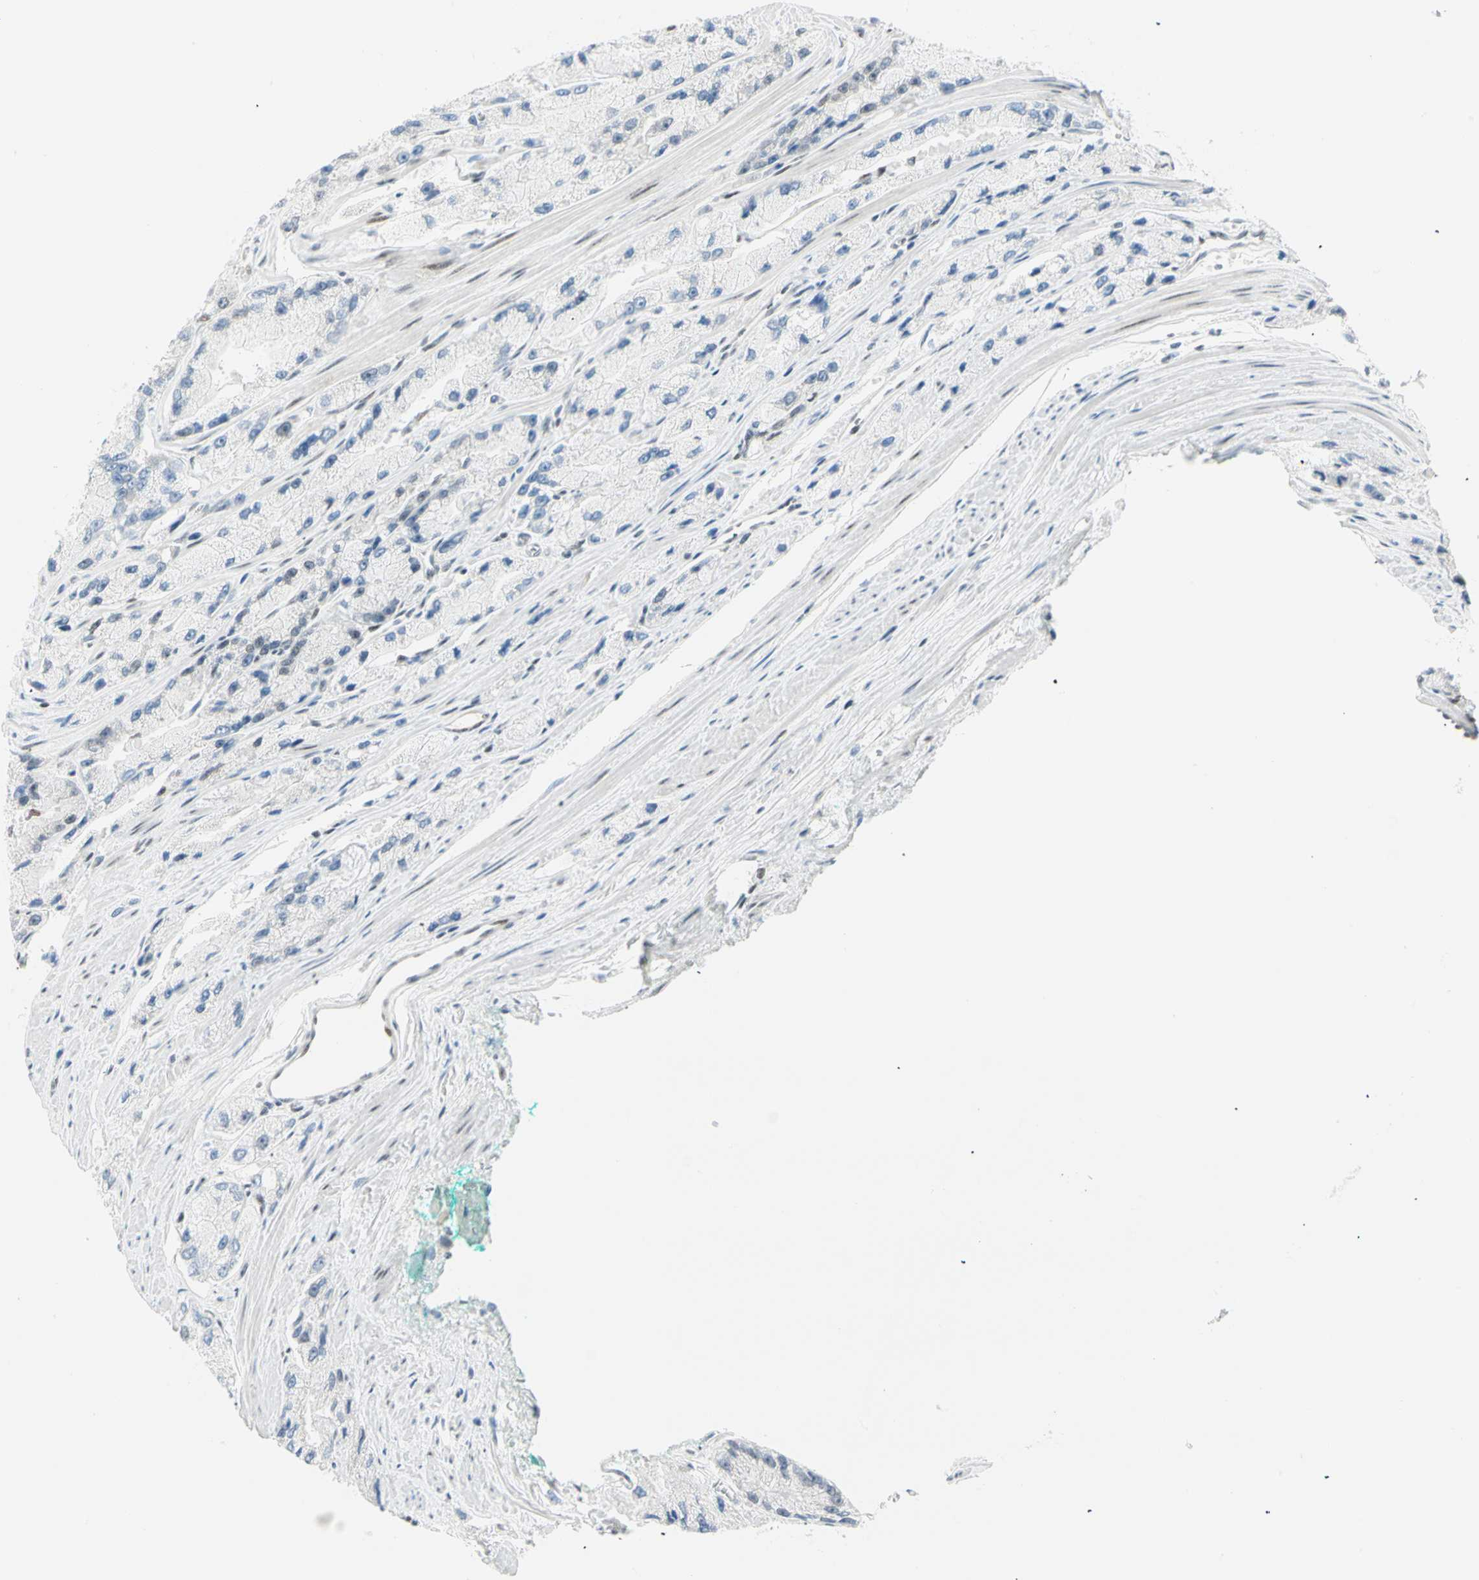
{"staining": {"intensity": "negative", "quantity": "none", "location": "none"}, "tissue": "prostate cancer", "cell_type": "Tumor cells", "image_type": "cancer", "snomed": [{"axis": "morphology", "description": "Adenocarcinoma, High grade"}, {"axis": "topography", "description": "Prostate"}], "caption": "There is no significant expression in tumor cells of prostate cancer (adenocarcinoma (high-grade)).", "gene": "PKNOX1", "patient": {"sex": "male", "age": 58}}